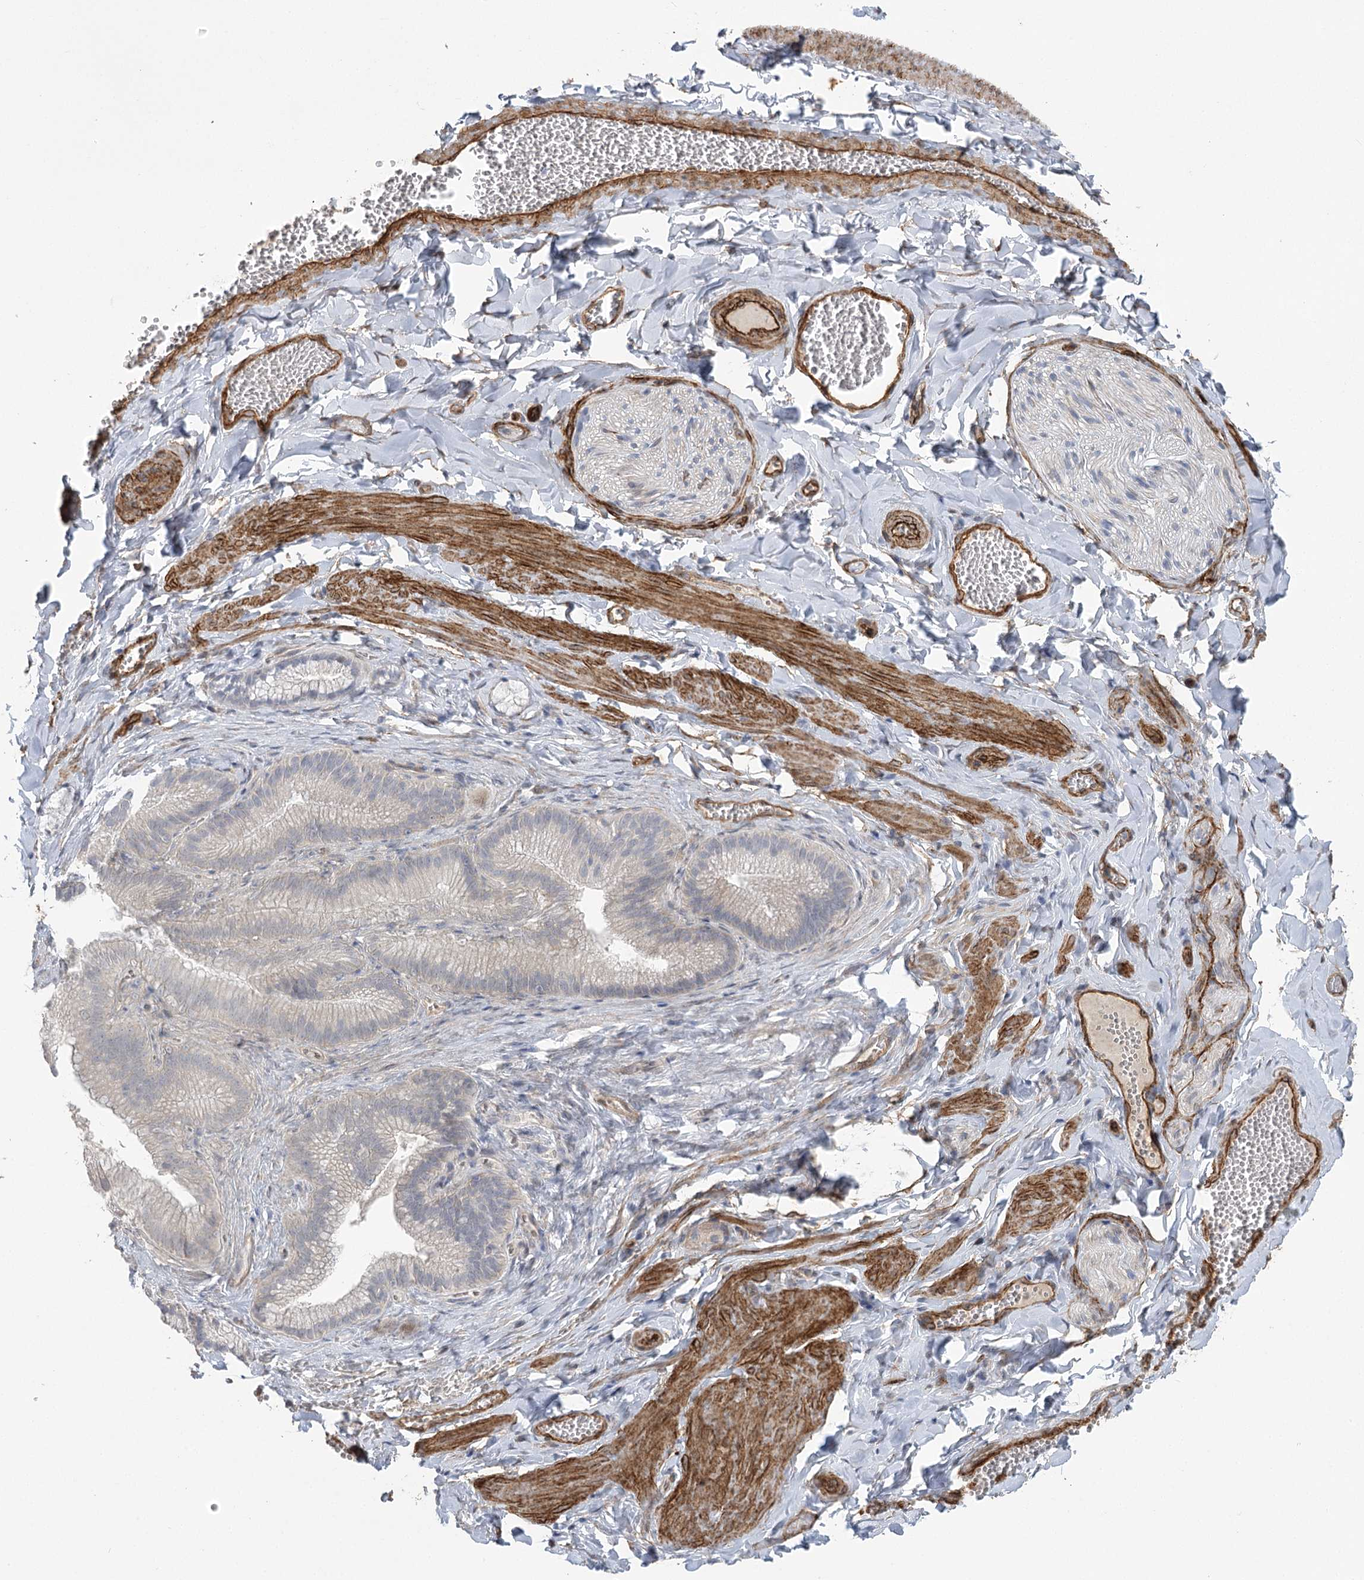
{"staining": {"intensity": "moderate", "quantity": ">75%", "location": "cytoplasmic/membranous"}, "tissue": "adipose tissue", "cell_type": "Adipocytes", "image_type": "normal", "snomed": [{"axis": "morphology", "description": "Normal tissue, NOS"}, {"axis": "topography", "description": "Gallbladder"}, {"axis": "topography", "description": "Peripheral nerve tissue"}], "caption": "Immunohistochemical staining of unremarkable adipose tissue displays medium levels of moderate cytoplasmic/membranous expression in about >75% of adipocytes.", "gene": "AMTN", "patient": {"sex": "male", "age": 38}}